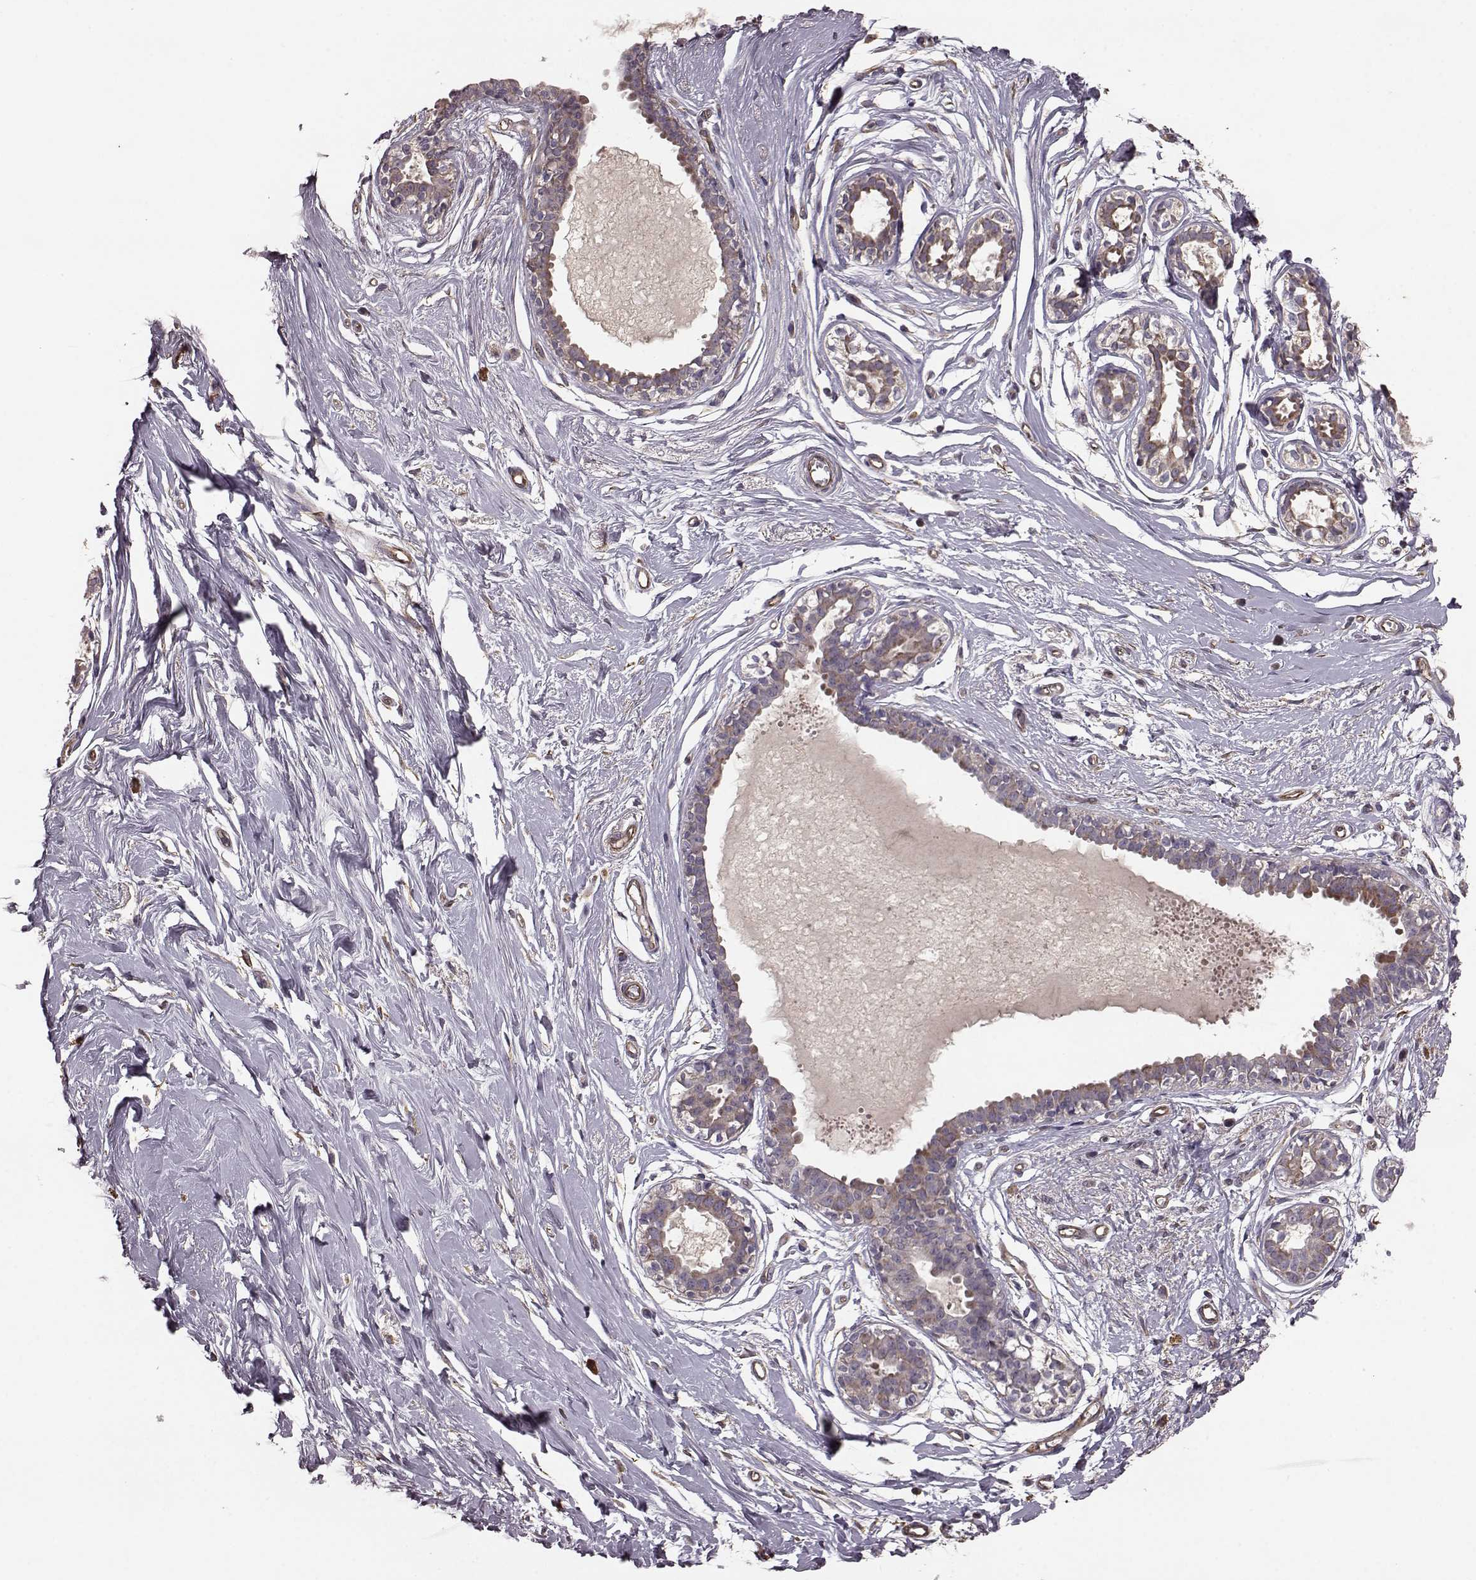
{"staining": {"intensity": "weak", "quantity": ">75%", "location": "cytoplasmic/membranous"}, "tissue": "breast", "cell_type": "Adipocytes", "image_type": "normal", "snomed": [{"axis": "morphology", "description": "Normal tissue, NOS"}, {"axis": "topography", "description": "Breast"}], "caption": "The photomicrograph reveals a brown stain indicating the presence of a protein in the cytoplasmic/membranous of adipocytes in breast.", "gene": "NTF3", "patient": {"sex": "female", "age": 49}}